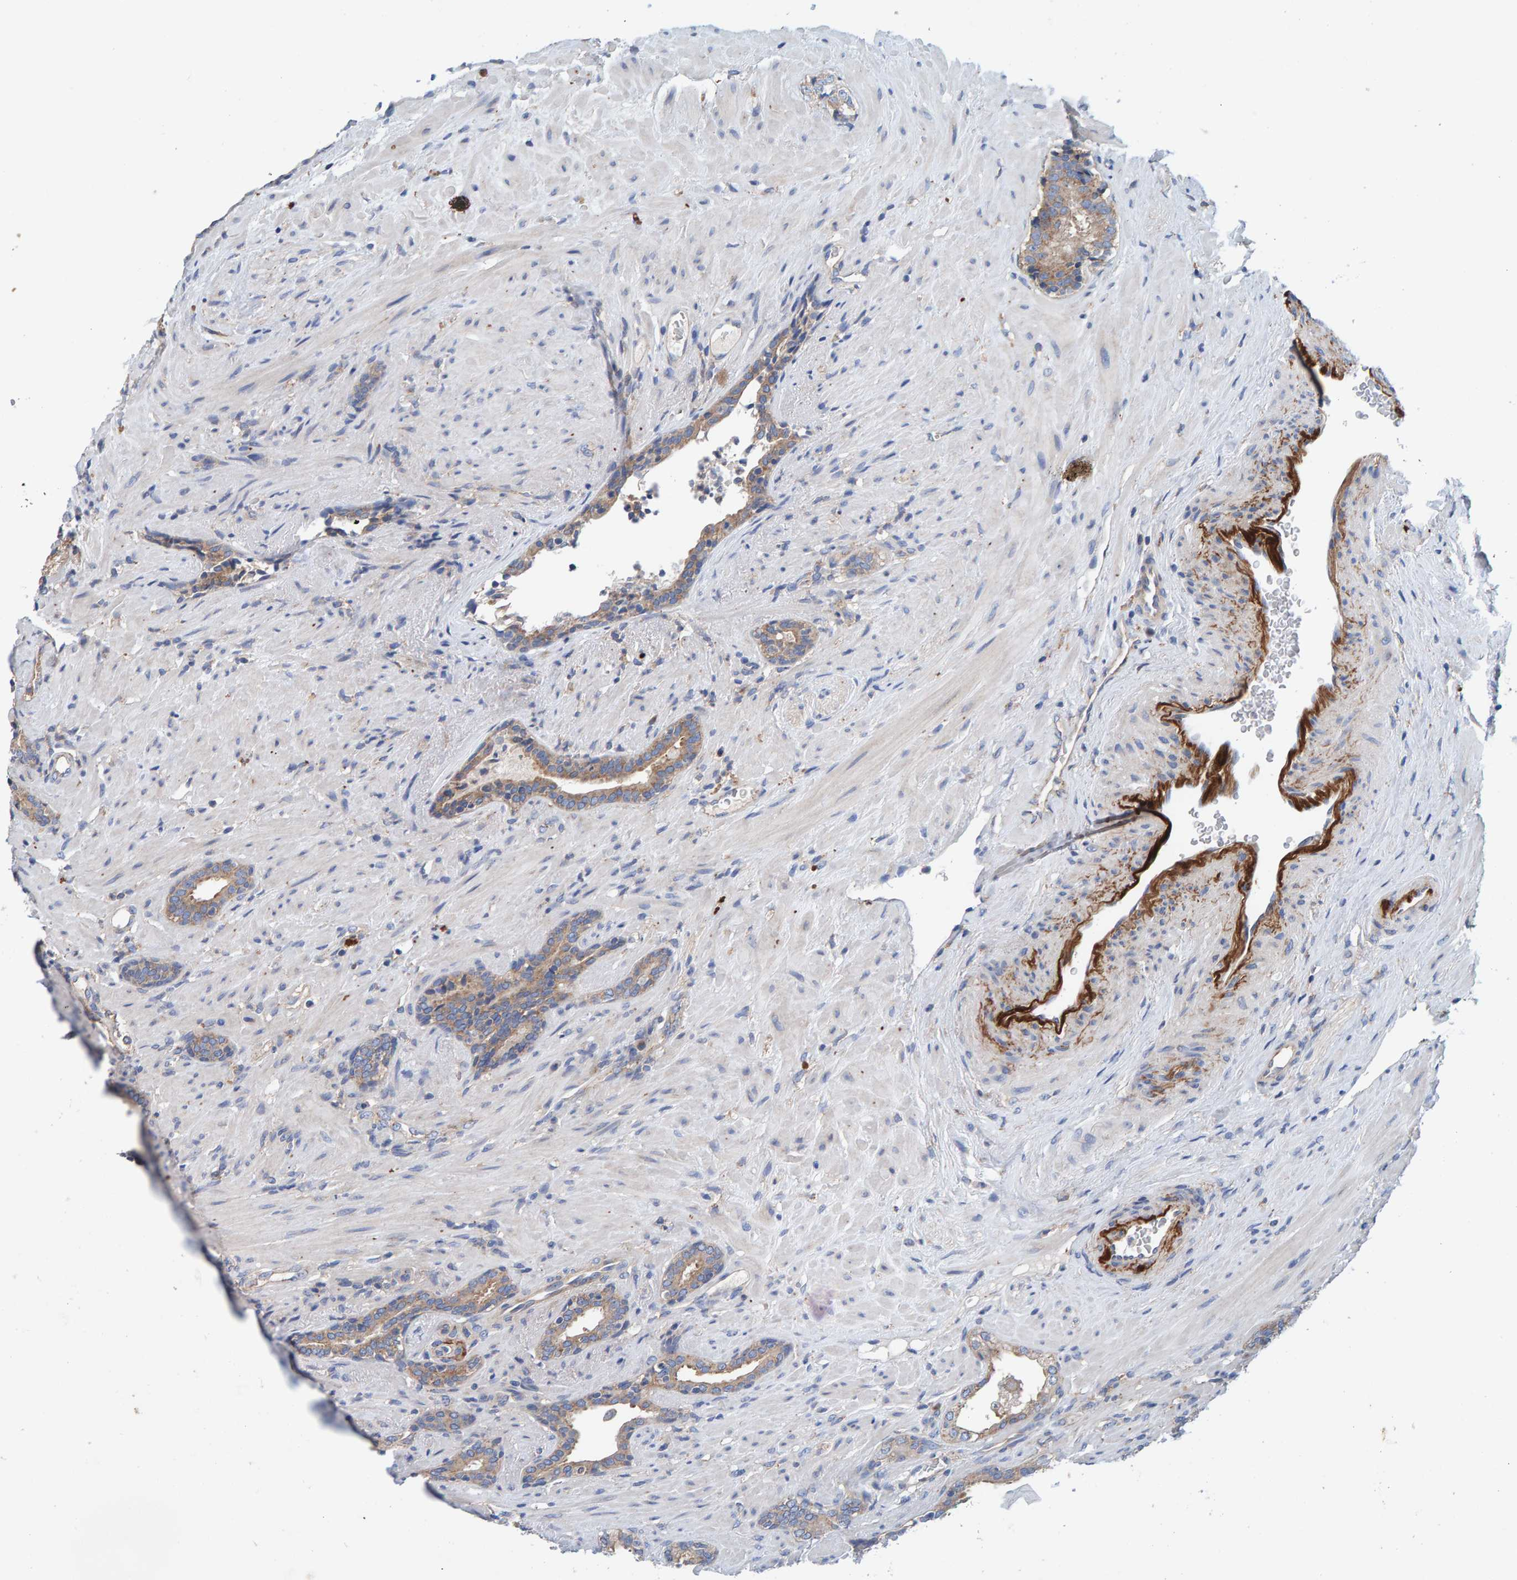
{"staining": {"intensity": "weak", "quantity": ">75%", "location": "cytoplasmic/membranous"}, "tissue": "prostate cancer", "cell_type": "Tumor cells", "image_type": "cancer", "snomed": [{"axis": "morphology", "description": "Adenocarcinoma, High grade"}, {"axis": "topography", "description": "Prostate"}], "caption": "High-grade adenocarcinoma (prostate) stained for a protein reveals weak cytoplasmic/membranous positivity in tumor cells.", "gene": "MKLN1", "patient": {"sex": "male", "age": 71}}